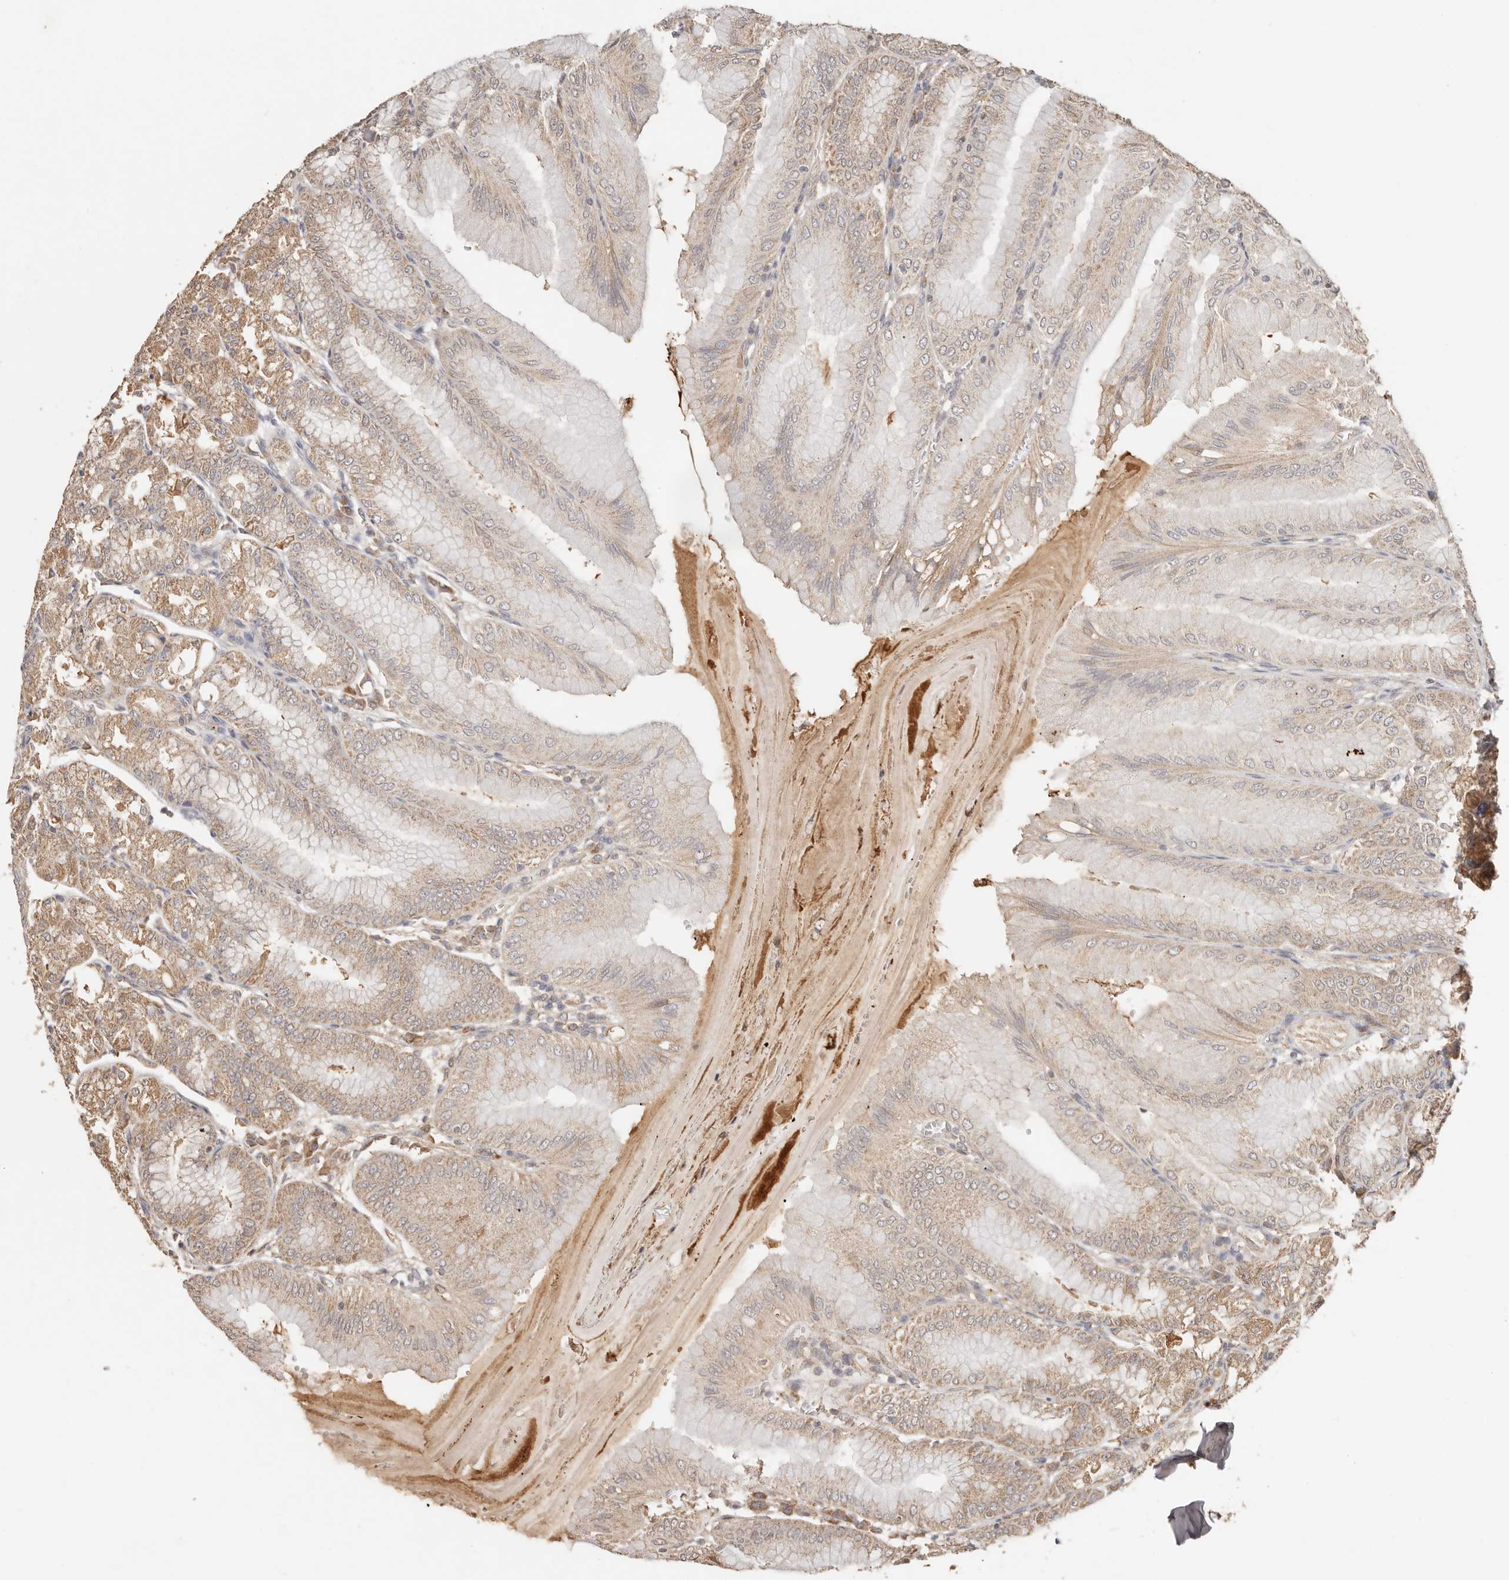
{"staining": {"intensity": "moderate", "quantity": "25%-75%", "location": "cytoplasmic/membranous,nuclear"}, "tissue": "stomach", "cell_type": "Glandular cells", "image_type": "normal", "snomed": [{"axis": "morphology", "description": "Normal tissue, NOS"}, {"axis": "topography", "description": "Stomach, lower"}], "caption": "IHC photomicrograph of unremarkable stomach: stomach stained using immunohistochemistry (IHC) demonstrates medium levels of moderate protein expression localized specifically in the cytoplasmic/membranous,nuclear of glandular cells, appearing as a cytoplasmic/membranous,nuclear brown color.", "gene": "SEC14L1", "patient": {"sex": "male", "age": 71}}